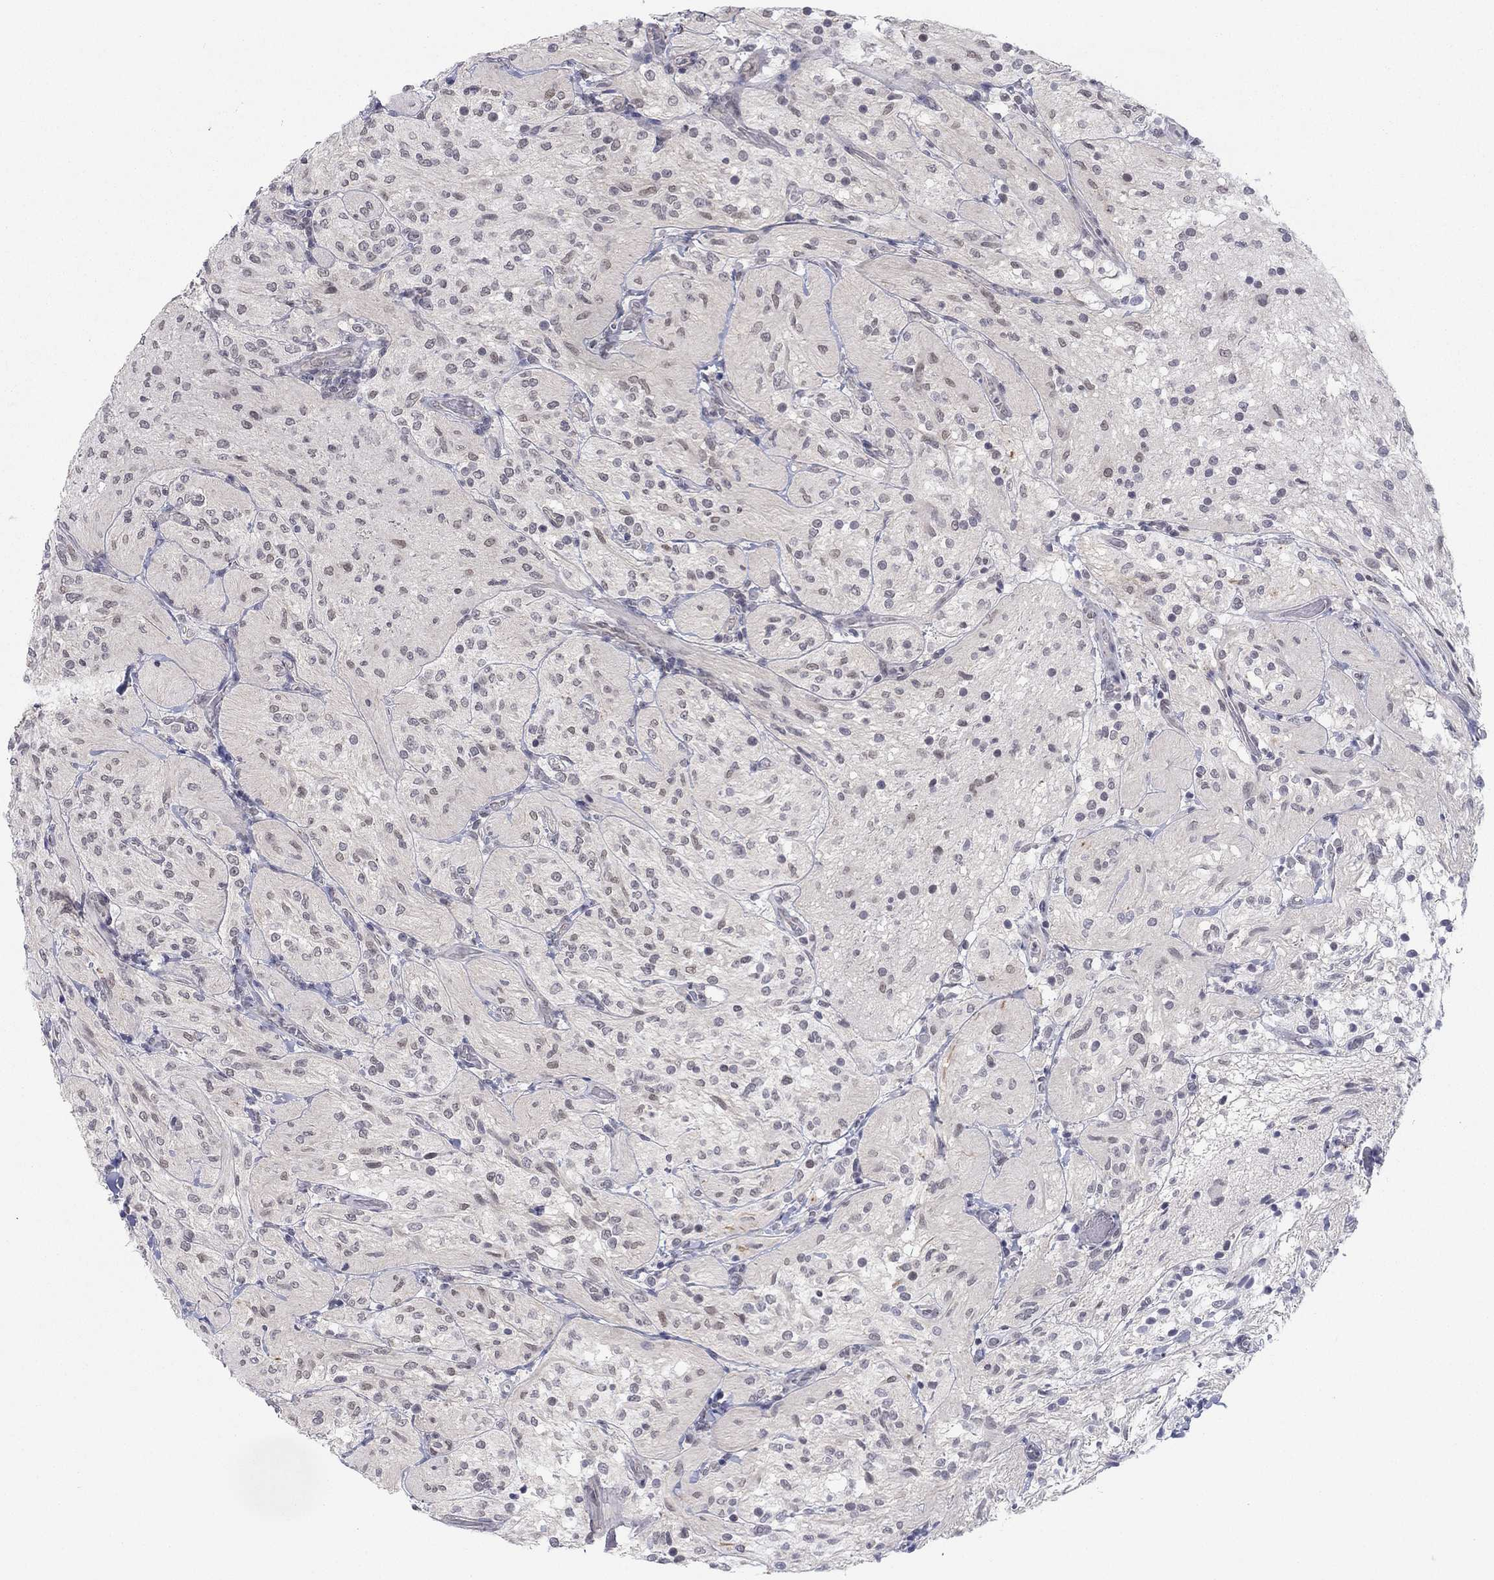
{"staining": {"intensity": "weak", "quantity": "<25%", "location": "nuclear"}, "tissue": "glioma", "cell_type": "Tumor cells", "image_type": "cancer", "snomed": [{"axis": "morphology", "description": "Glioma, malignant, Low grade"}, {"axis": "topography", "description": "Brain"}], "caption": "Immunohistochemistry histopathology image of neoplastic tissue: human glioma stained with DAB demonstrates no significant protein expression in tumor cells. Brightfield microscopy of immunohistochemistry stained with DAB (brown) and hematoxylin (blue), captured at high magnification.", "gene": "SLC22A2", "patient": {"sex": "male", "age": 3}}